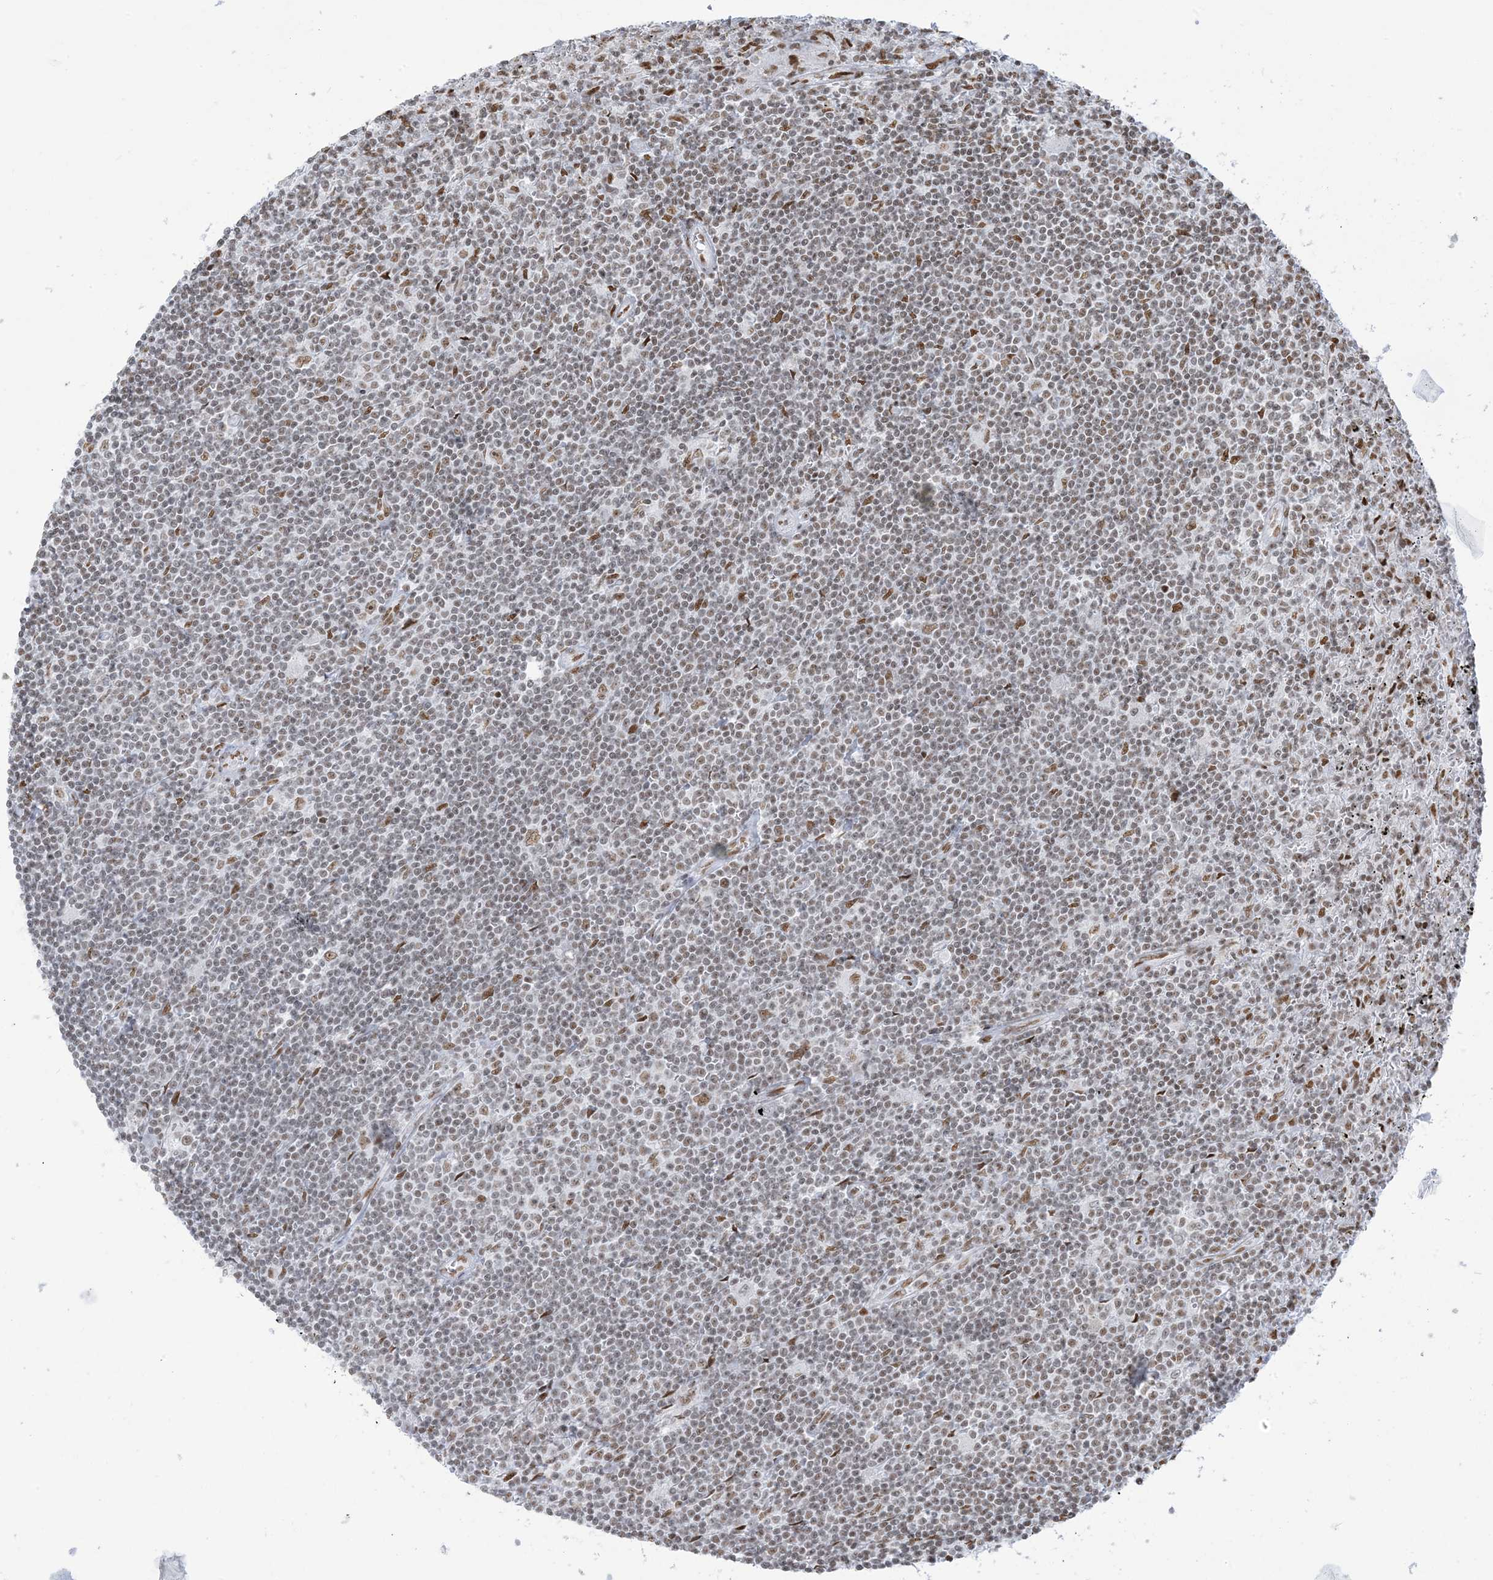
{"staining": {"intensity": "moderate", "quantity": "25%-75%", "location": "nuclear"}, "tissue": "lymphoma", "cell_type": "Tumor cells", "image_type": "cancer", "snomed": [{"axis": "morphology", "description": "Malignant lymphoma, non-Hodgkin's type, Low grade"}, {"axis": "topography", "description": "Spleen"}], "caption": "Immunohistochemistry image of neoplastic tissue: lymphoma stained using immunohistochemistry (IHC) shows medium levels of moderate protein expression localized specifically in the nuclear of tumor cells, appearing as a nuclear brown color.", "gene": "STAG1", "patient": {"sex": "male", "age": 76}}